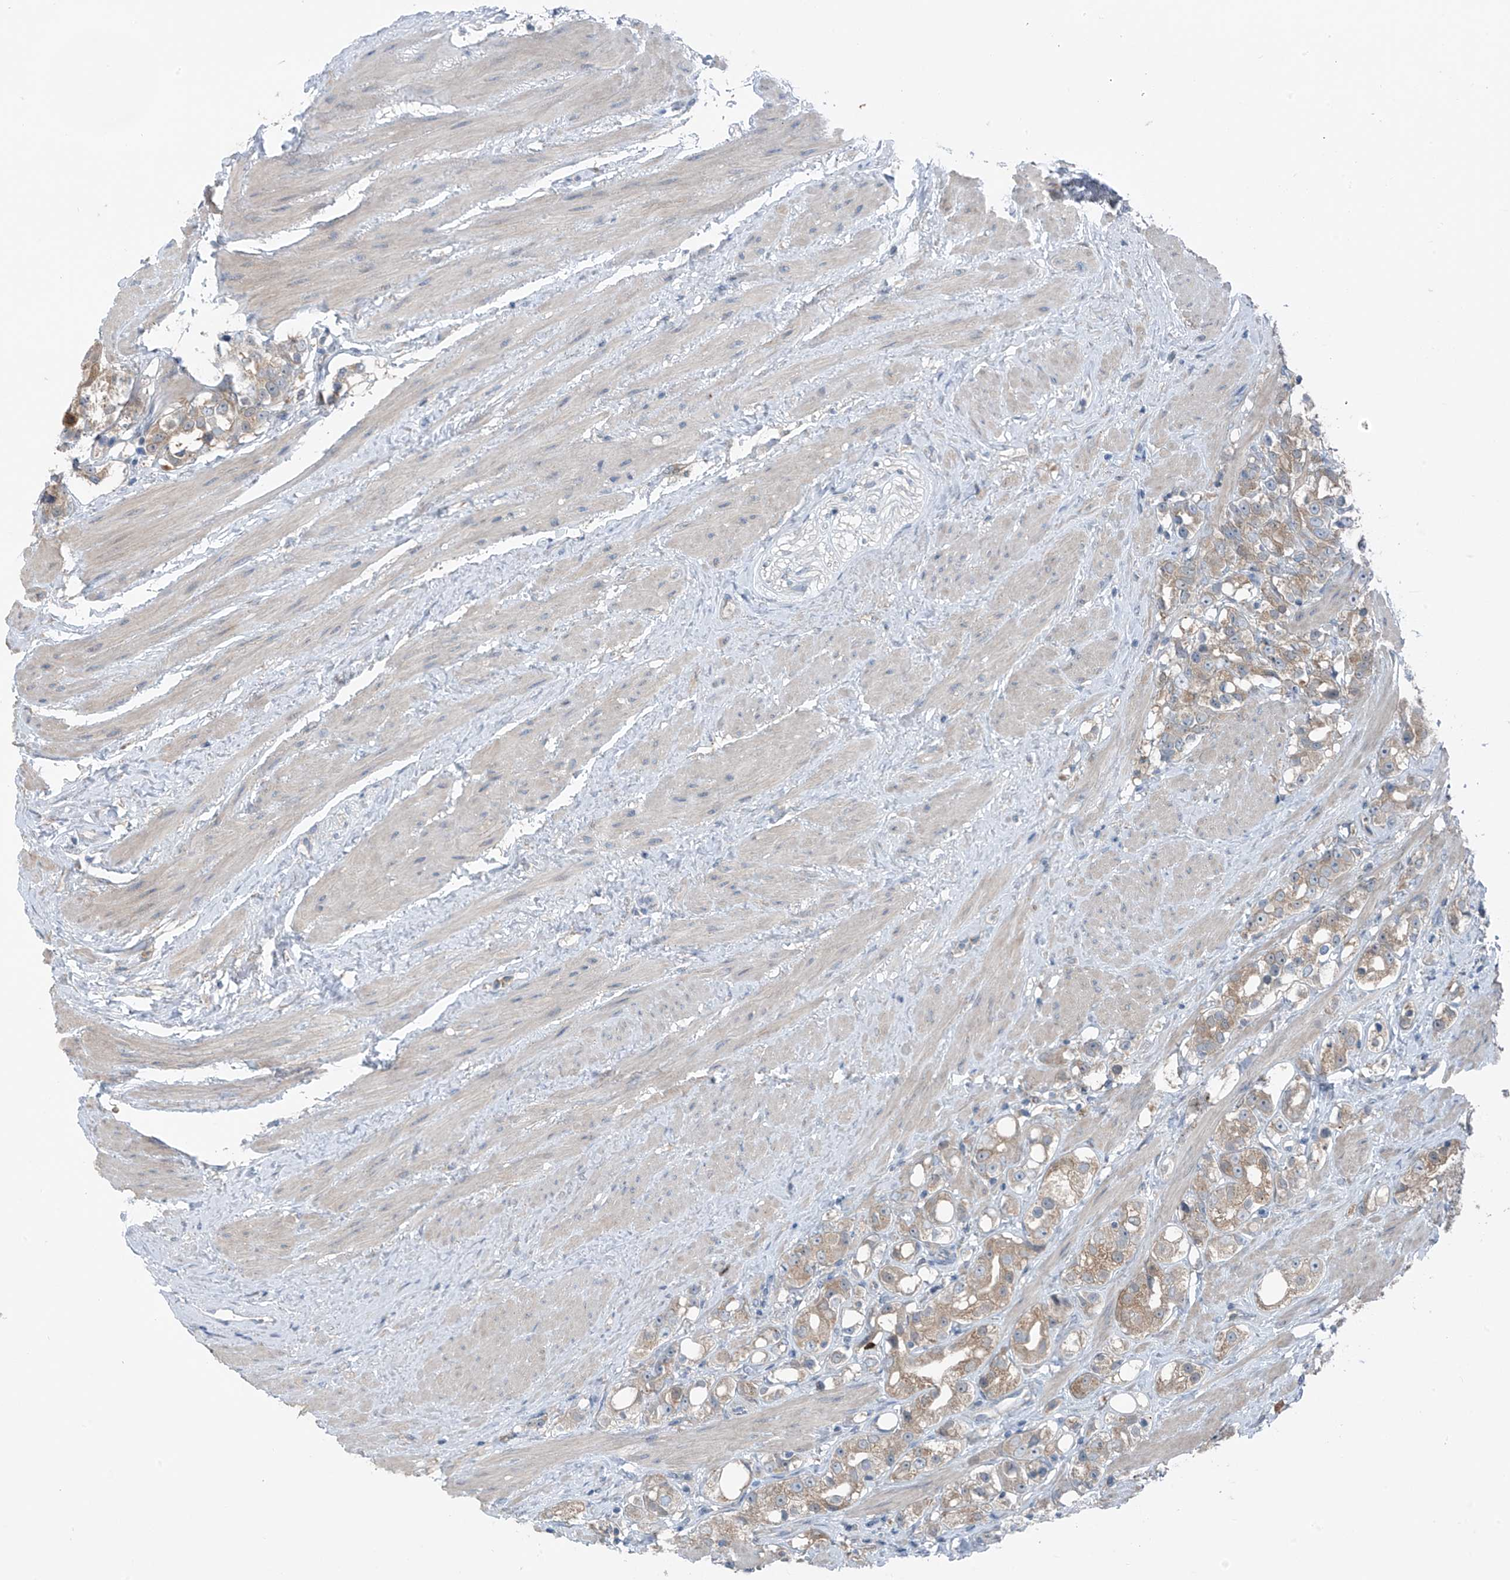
{"staining": {"intensity": "moderate", "quantity": ">75%", "location": "cytoplasmic/membranous"}, "tissue": "prostate cancer", "cell_type": "Tumor cells", "image_type": "cancer", "snomed": [{"axis": "morphology", "description": "Adenocarcinoma, NOS"}, {"axis": "topography", "description": "Prostate"}], "caption": "Tumor cells demonstrate moderate cytoplasmic/membranous expression in about >75% of cells in adenocarcinoma (prostate).", "gene": "SLC12A6", "patient": {"sex": "male", "age": 79}}